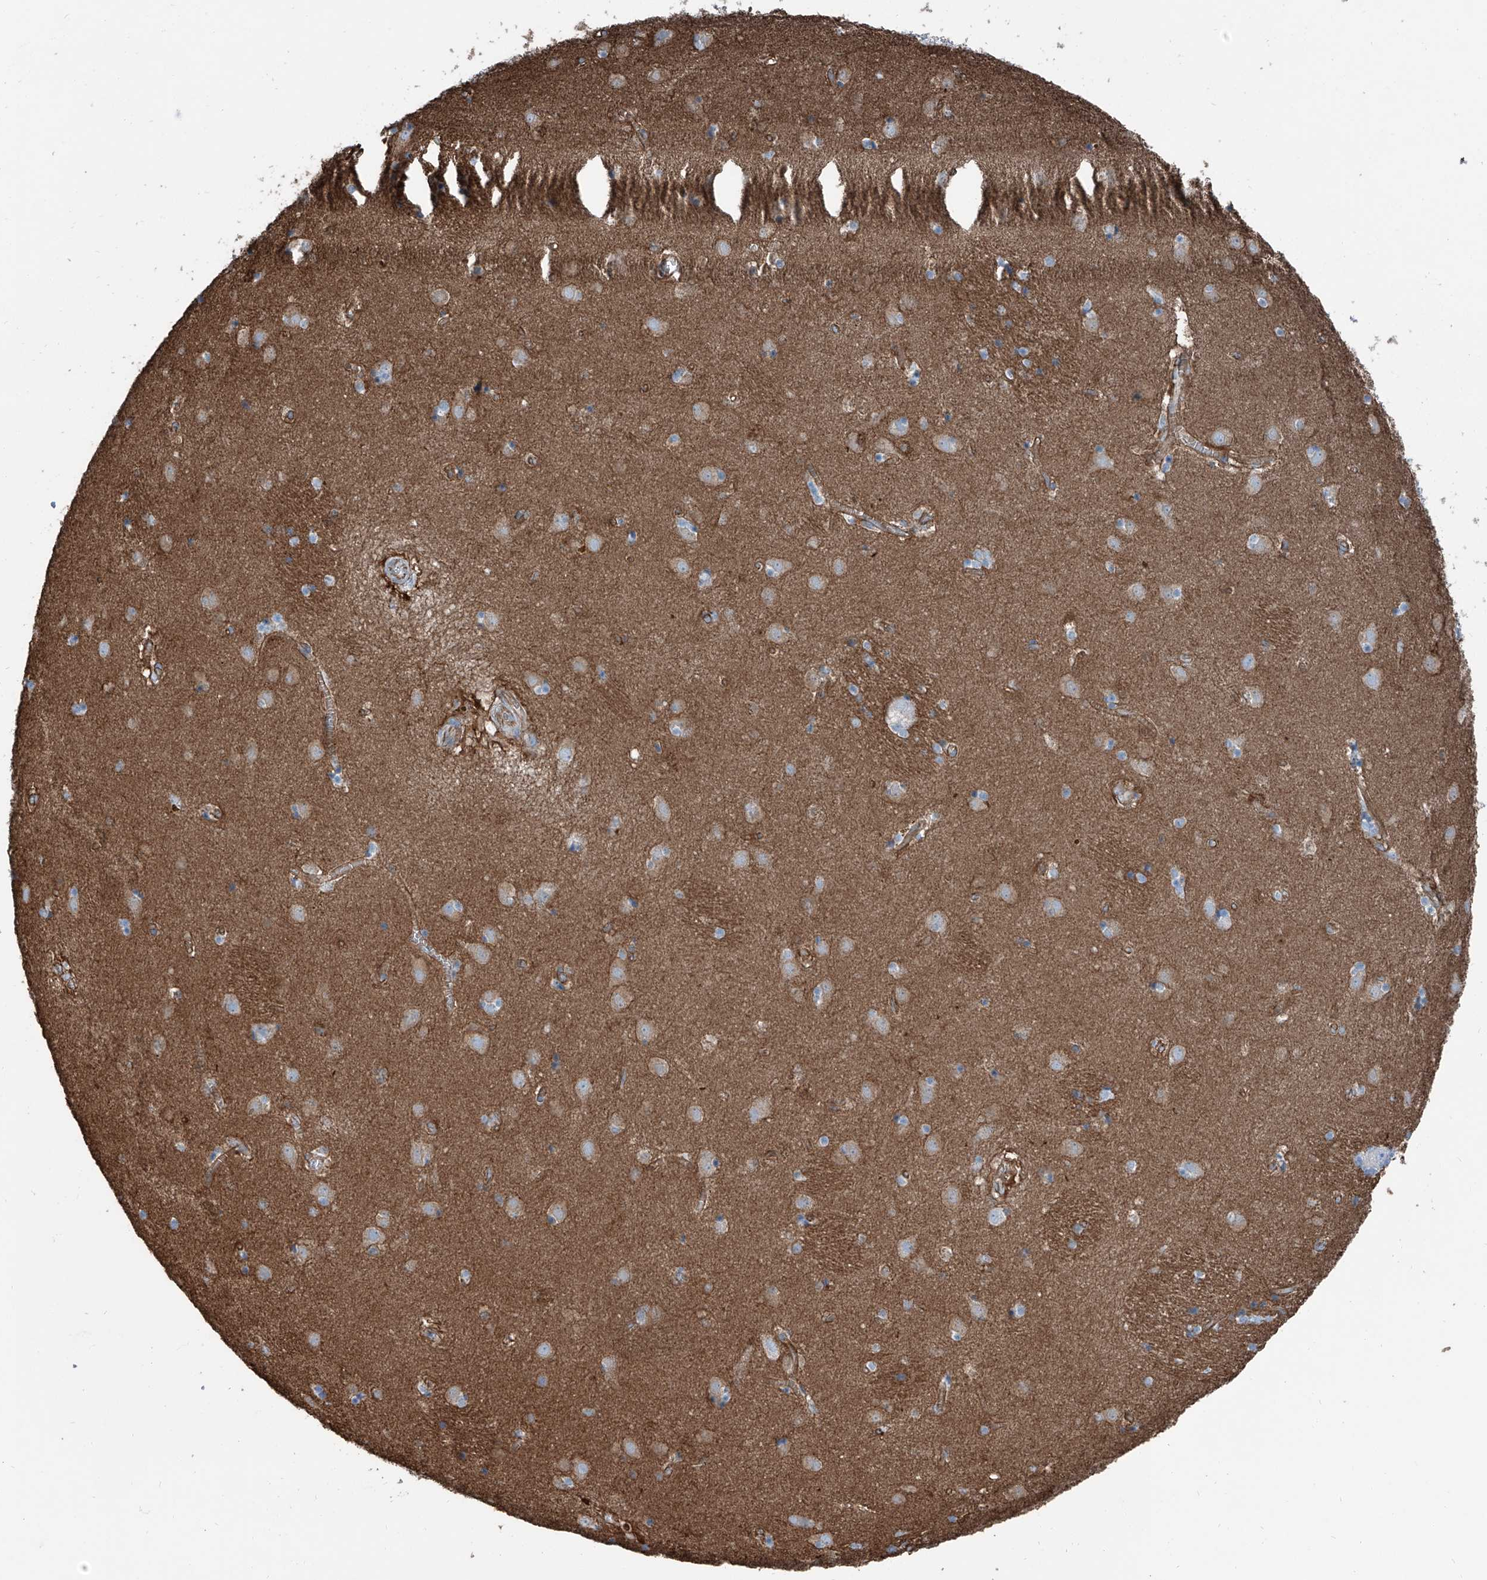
{"staining": {"intensity": "weak", "quantity": "<25%", "location": "cytoplasmic/membranous"}, "tissue": "caudate", "cell_type": "Glial cells", "image_type": "normal", "snomed": [{"axis": "morphology", "description": "Normal tissue, NOS"}, {"axis": "topography", "description": "Lateral ventricle wall"}], "caption": "Immunohistochemical staining of benign human caudate exhibits no significant staining in glial cells.", "gene": "THEMIS2", "patient": {"sex": "male", "age": 70}}